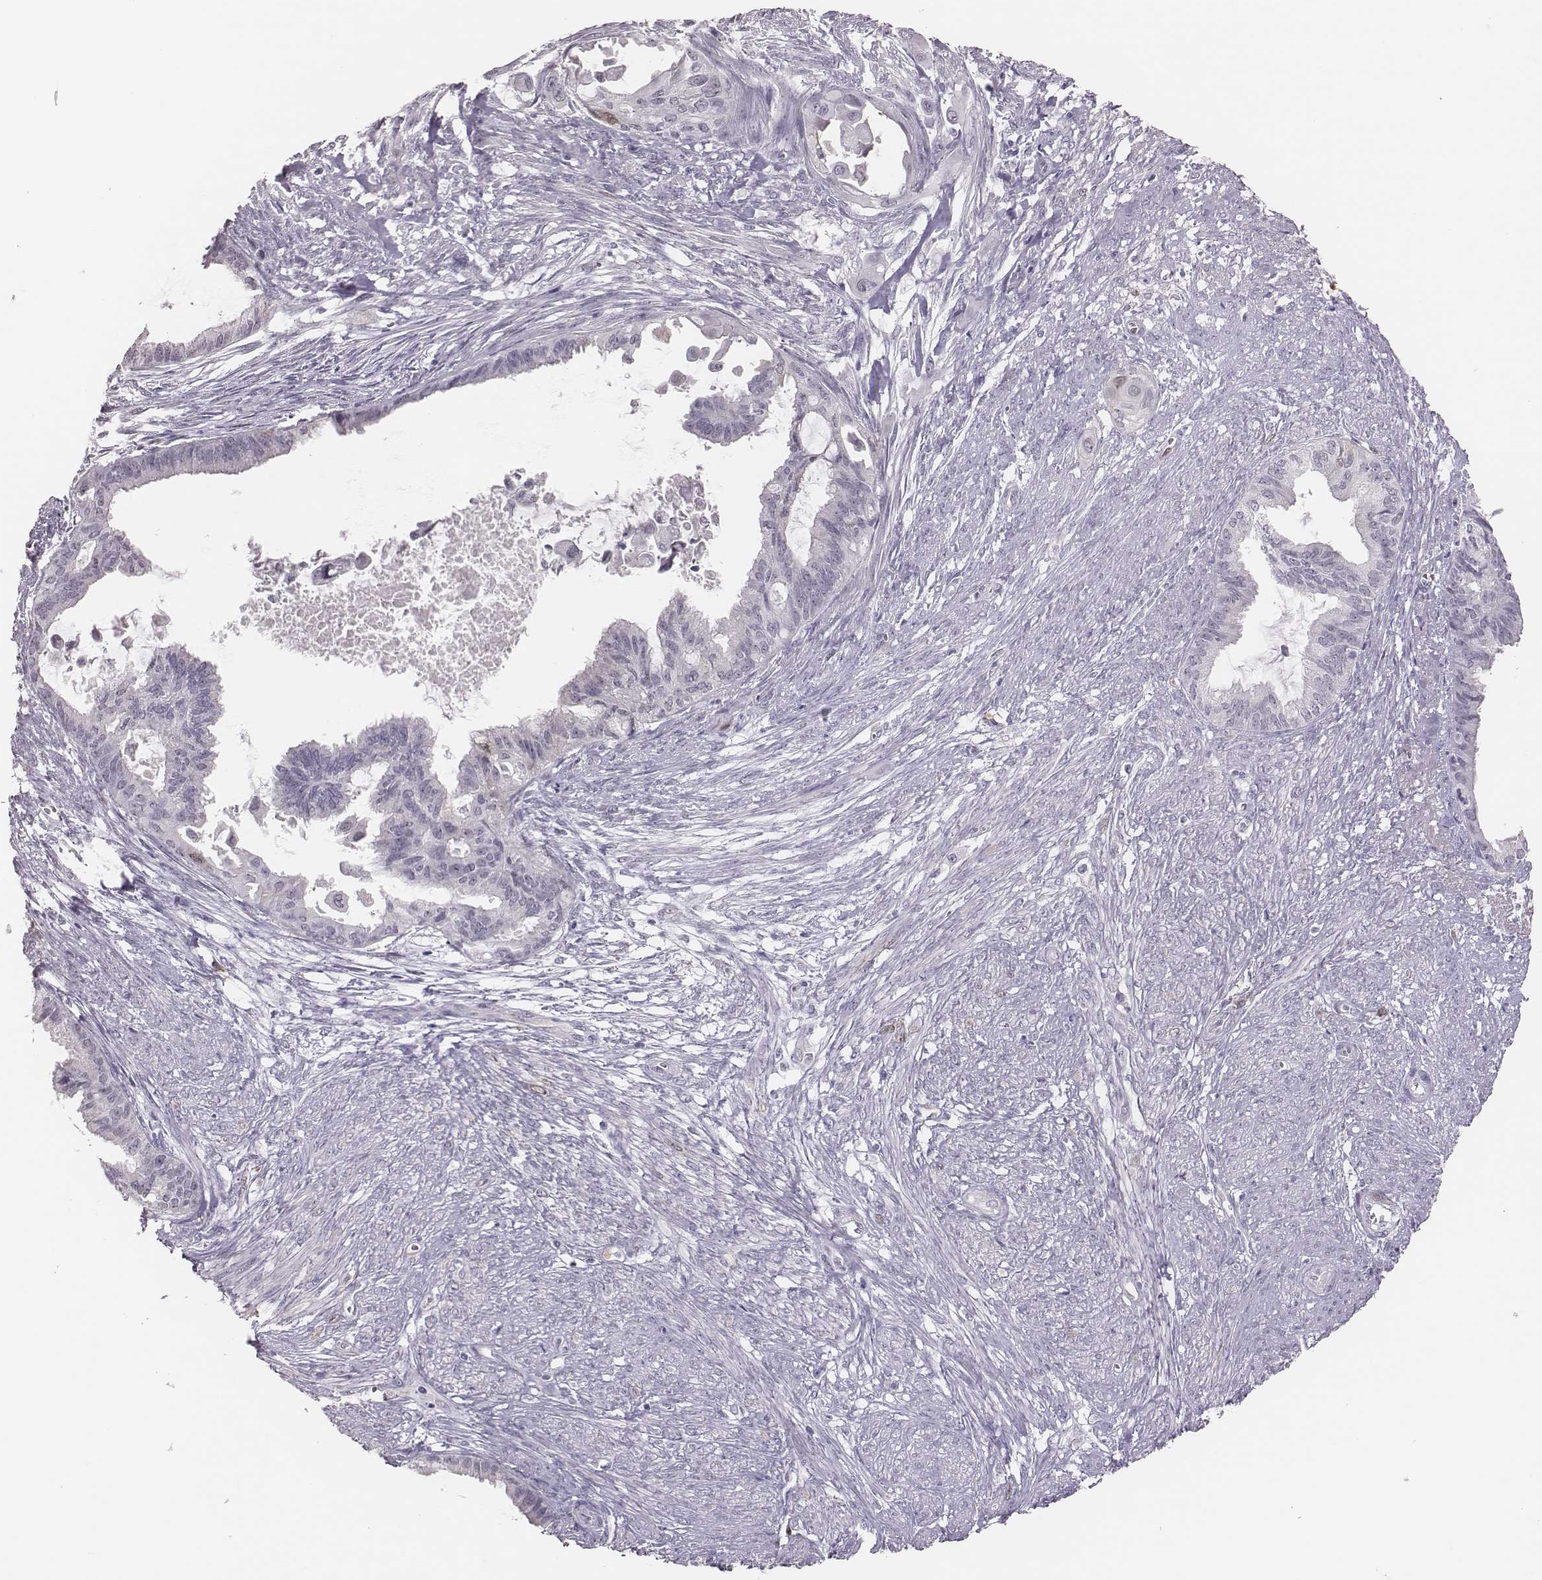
{"staining": {"intensity": "negative", "quantity": "none", "location": "none"}, "tissue": "endometrial cancer", "cell_type": "Tumor cells", "image_type": "cancer", "snomed": [{"axis": "morphology", "description": "Adenocarcinoma, NOS"}, {"axis": "topography", "description": "Endometrium"}], "caption": "There is no significant staining in tumor cells of endometrial cancer (adenocarcinoma). (Immunohistochemistry (ihc), brightfield microscopy, high magnification).", "gene": "PBK", "patient": {"sex": "female", "age": 86}}